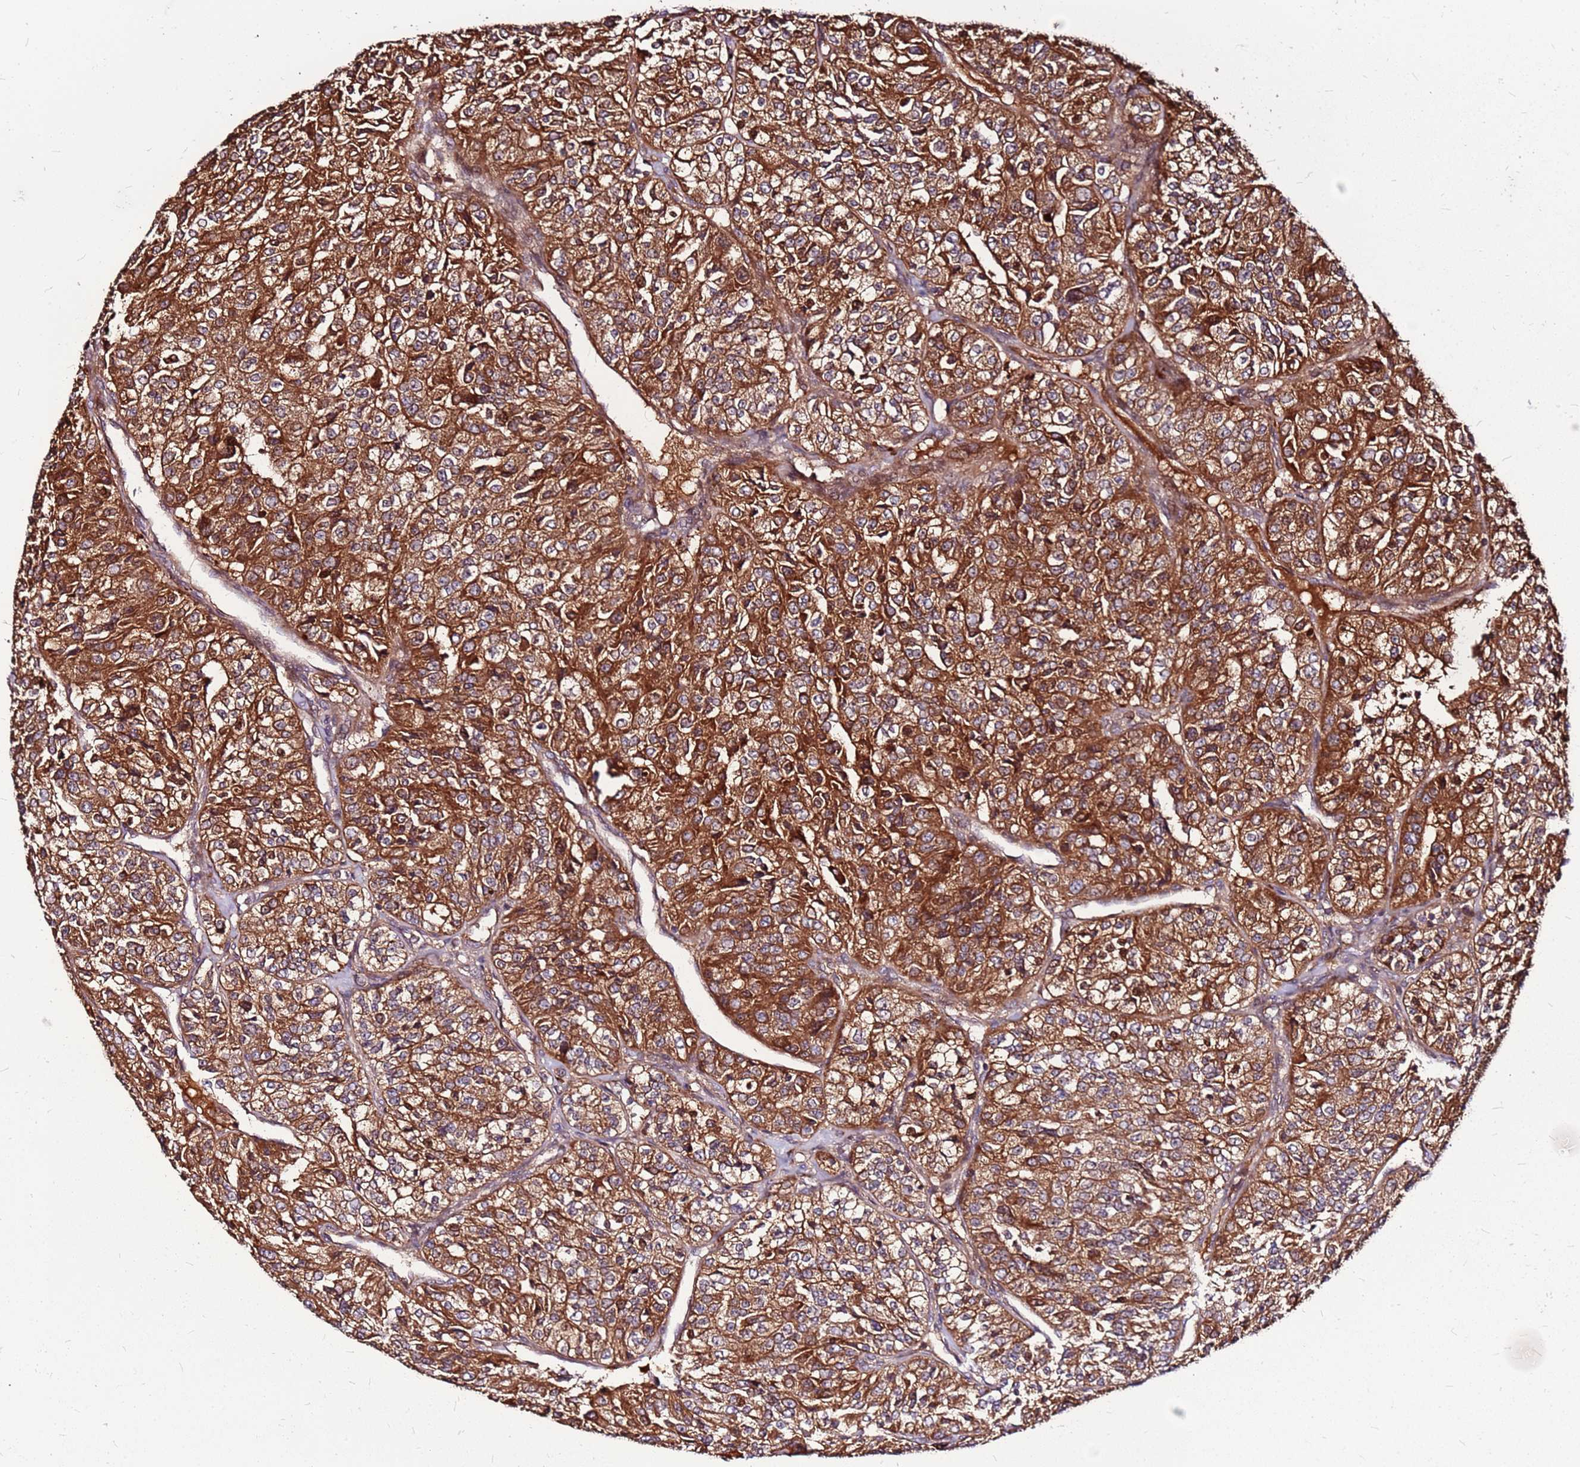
{"staining": {"intensity": "strong", "quantity": ">75%", "location": "cytoplasmic/membranous"}, "tissue": "renal cancer", "cell_type": "Tumor cells", "image_type": "cancer", "snomed": [{"axis": "morphology", "description": "Adenocarcinoma, NOS"}, {"axis": "topography", "description": "Kidney"}], "caption": "A brown stain shows strong cytoplasmic/membranous expression of a protein in human renal adenocarcinoma tumor cells. (DAB (3,3'-diaminobenzidine) = brown stain, brightfield microscopy at high magnification).", "gene": "LYPLAL1", "patient": {"sex": "female", "age": 63}}